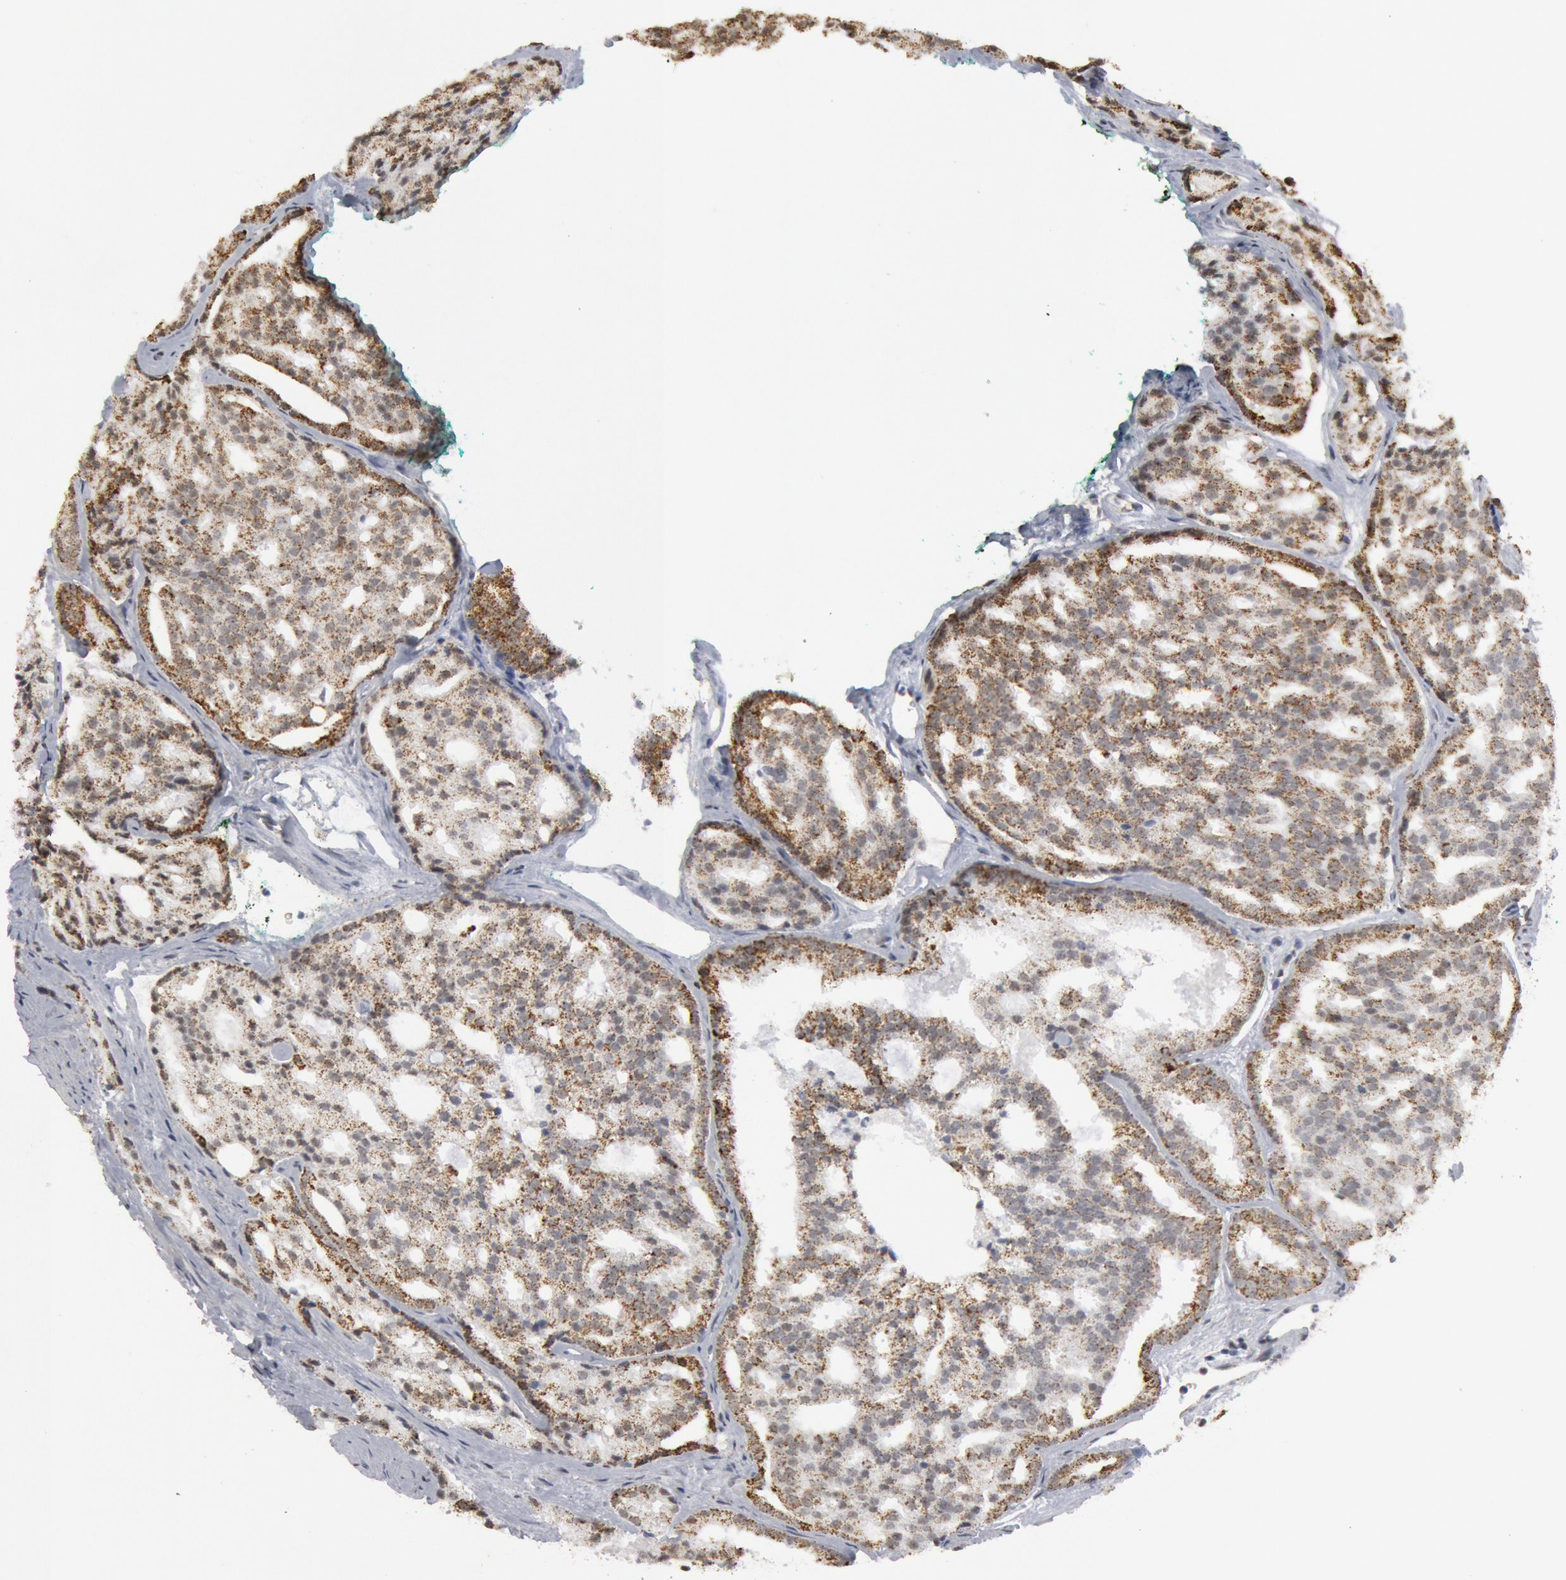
{"staining": {"intensity": "moderate", "quantity": "25%-75%", "location": "cytoplasmic/membranous"}, "tissue": "prostate cancer", "cell_type": "Tumor cells", "image_type": "cancer", "snomed": [{"axis": "morphology", "description": "Adenocarcinoma, High grade"}, {"axis": "topography", "description": "Prostate"}], "caption": "Protein expression analysis of prostate adenocarcinoma (high-grade) exhibits moderate cytoplasmic/membranous positivity in about 25%-75% of tumor cells. (IHC, brightfield microscopy, high magnification).", "gene": "CASP9", "patient": {"sex": "male", "age": 64}}